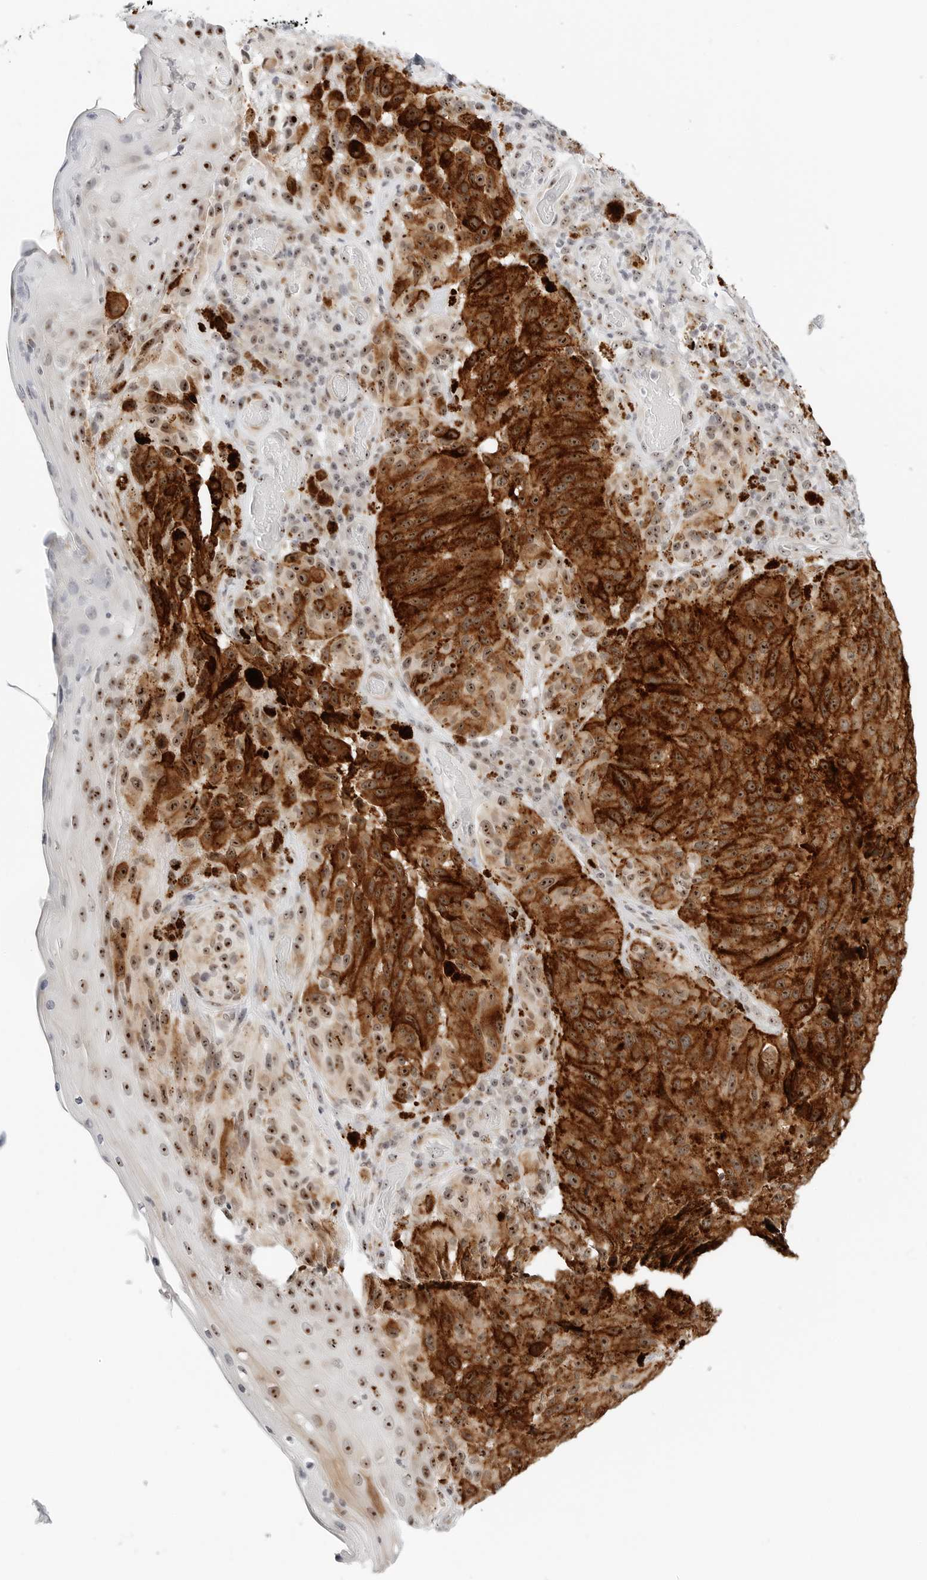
{"staining": {"intensity": "strong", "quantity": ">75%", "location": "cytoplasmic/membranous,nuclear"}, "tissue": "melanoma", "cell_type": "Tumor cells", "image_type": "cancer", "snomed": [{"axis": "morphology", "description": "Malignant melanoma, NOS"}, {"axis": "topography", "description": "Skin"}], "caption": "A micrograph showing strong cytoplasmic/membranous and nuclear positivity in about >75% of tumor cells in malignant melanoma, as visualized by brown immunohistochemical staining.", "gene": "RIMKLA", "patient": {"sex": "female", "age": 73}}